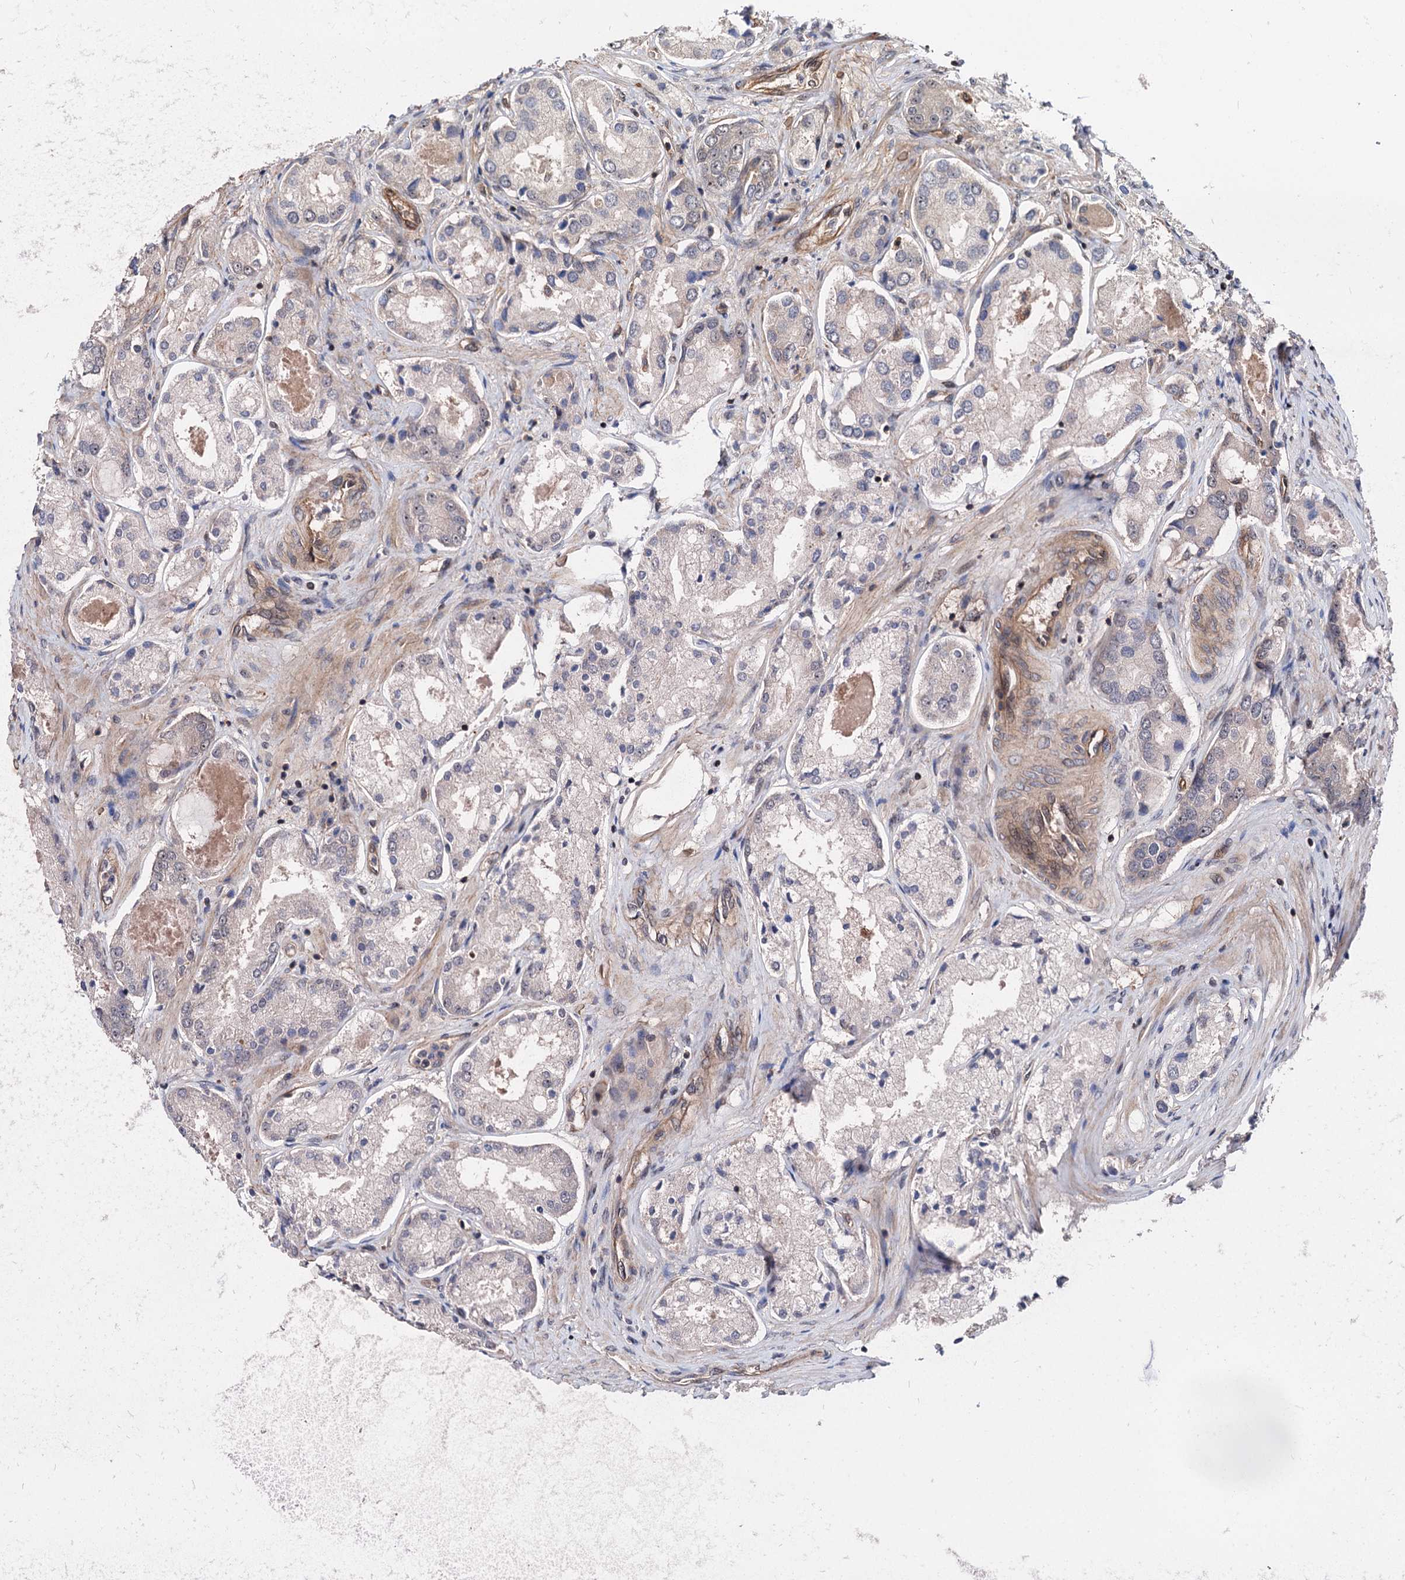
{"staining": {"intensity": "weak", "quantity": "<25%", "location": "nuclear"}, "tissue": "prostate cancer", "cell_type": "Tumor cells", "image_type": "cancer", "snomed": [{"axis": "morphology", "description": "Adenocarcinoma, Low grade"}, {"axis": "topography", "description": "Prostate"}], "caption": "The photomicrograph shows no staining of tumor cells in prostate cancer.", "gene": "UBLCP1", "patient": {"sex": "male", "age": 68}}